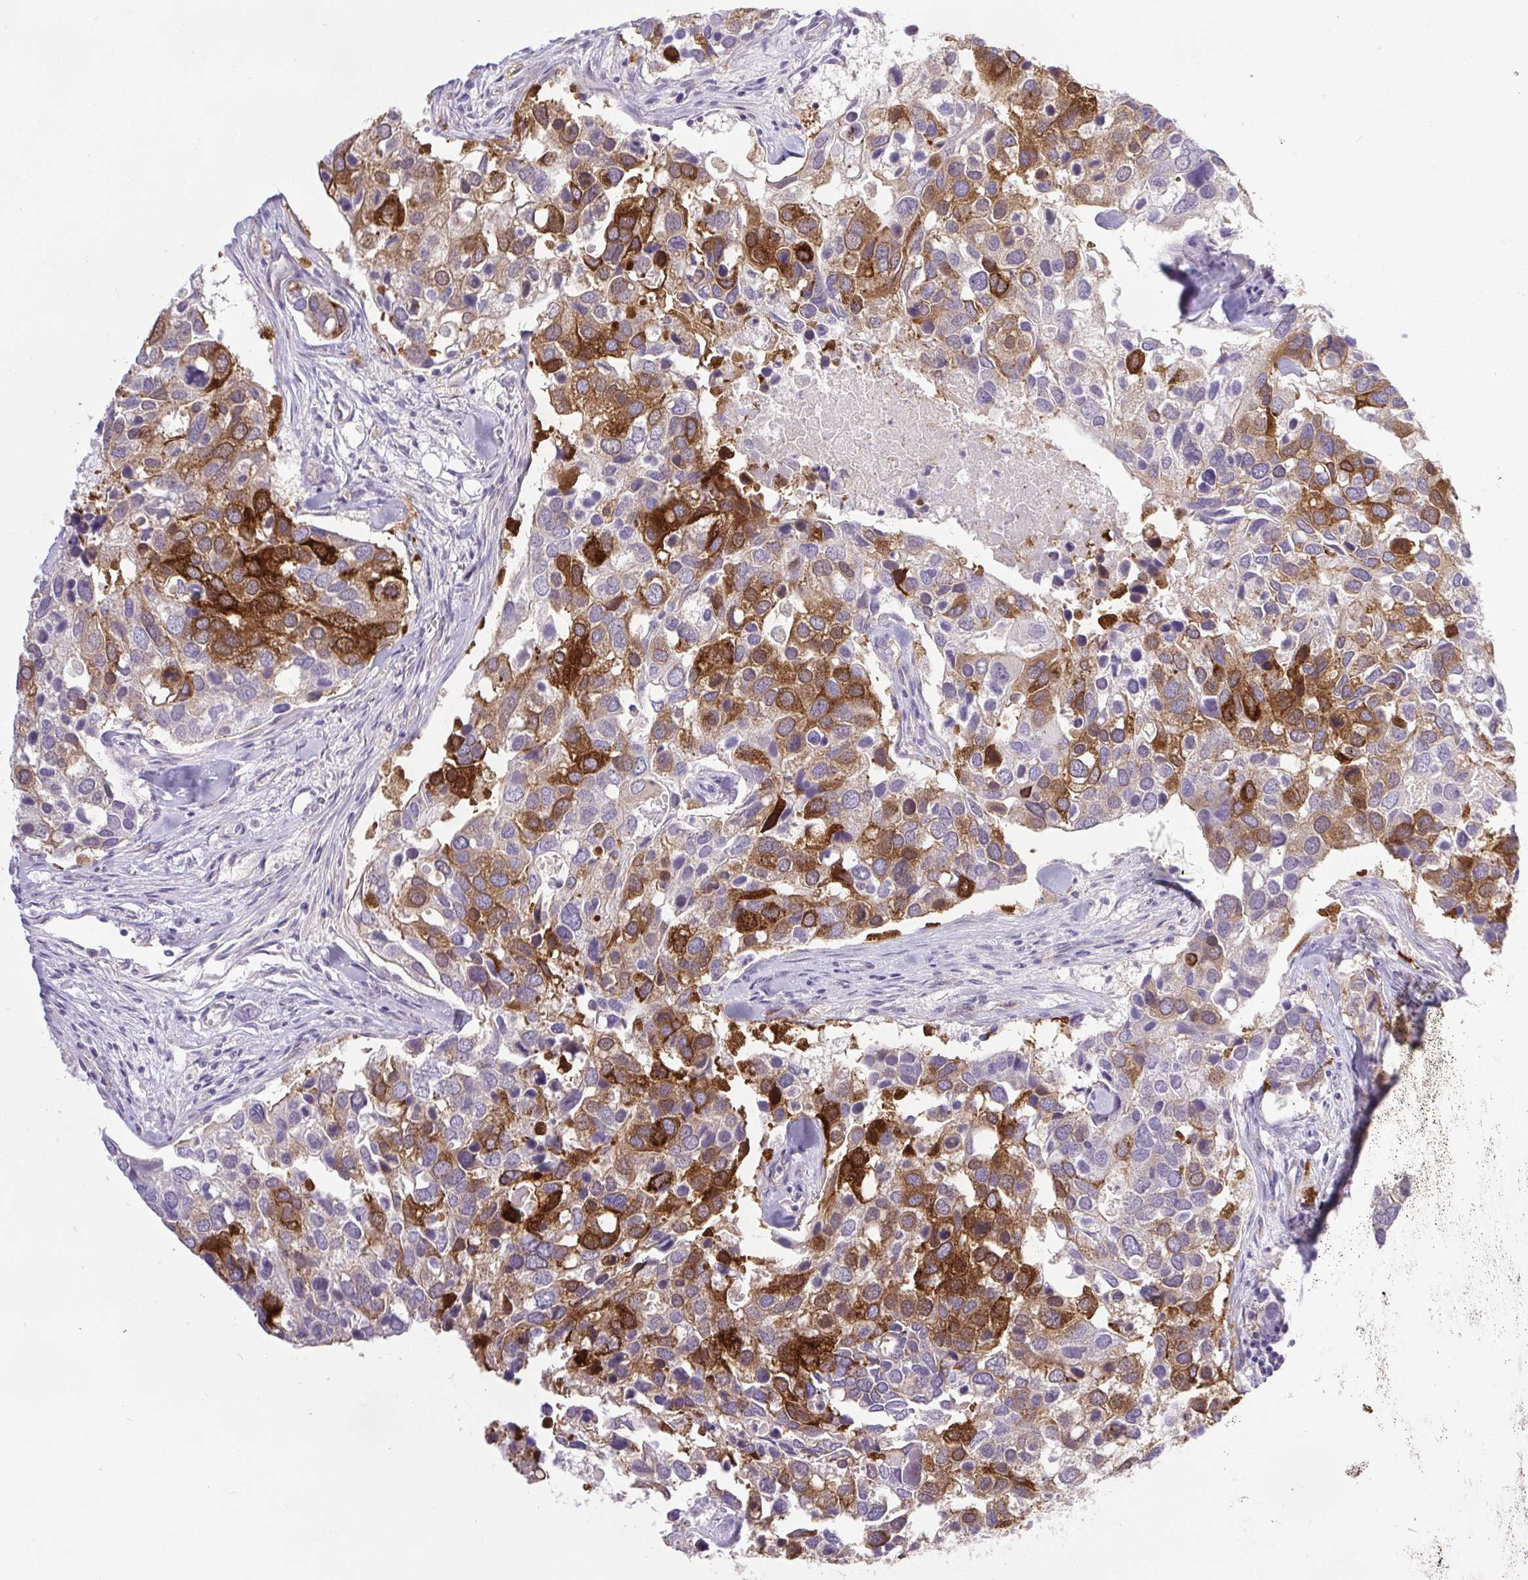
{"staining": {"intensity": "strong", "quantity": "25%-75%", "location": "cytoplasmic/membranous"}, "tissue": "breast cancer", "cell_type": "Tumor cells", "image_type": "cancer", "snomed": [{"axis": "morphology", "description": "Duct carcinoma"}, {"axis": "topography", "description": "Breast"}], "caption": "IHC photomicrograph of neoplastic tissue: breast invasive ductal carcinoma stained using immunohistochemistry (IHC) demonstrates high levels of strong protein expression localized specifically in the cytoplasmic/membranous of tumor cells, appearing as a cytoplasmic/membranous brown color.", "gene": "BCAS1", "patient": {"sex": "female", "age": 83}}